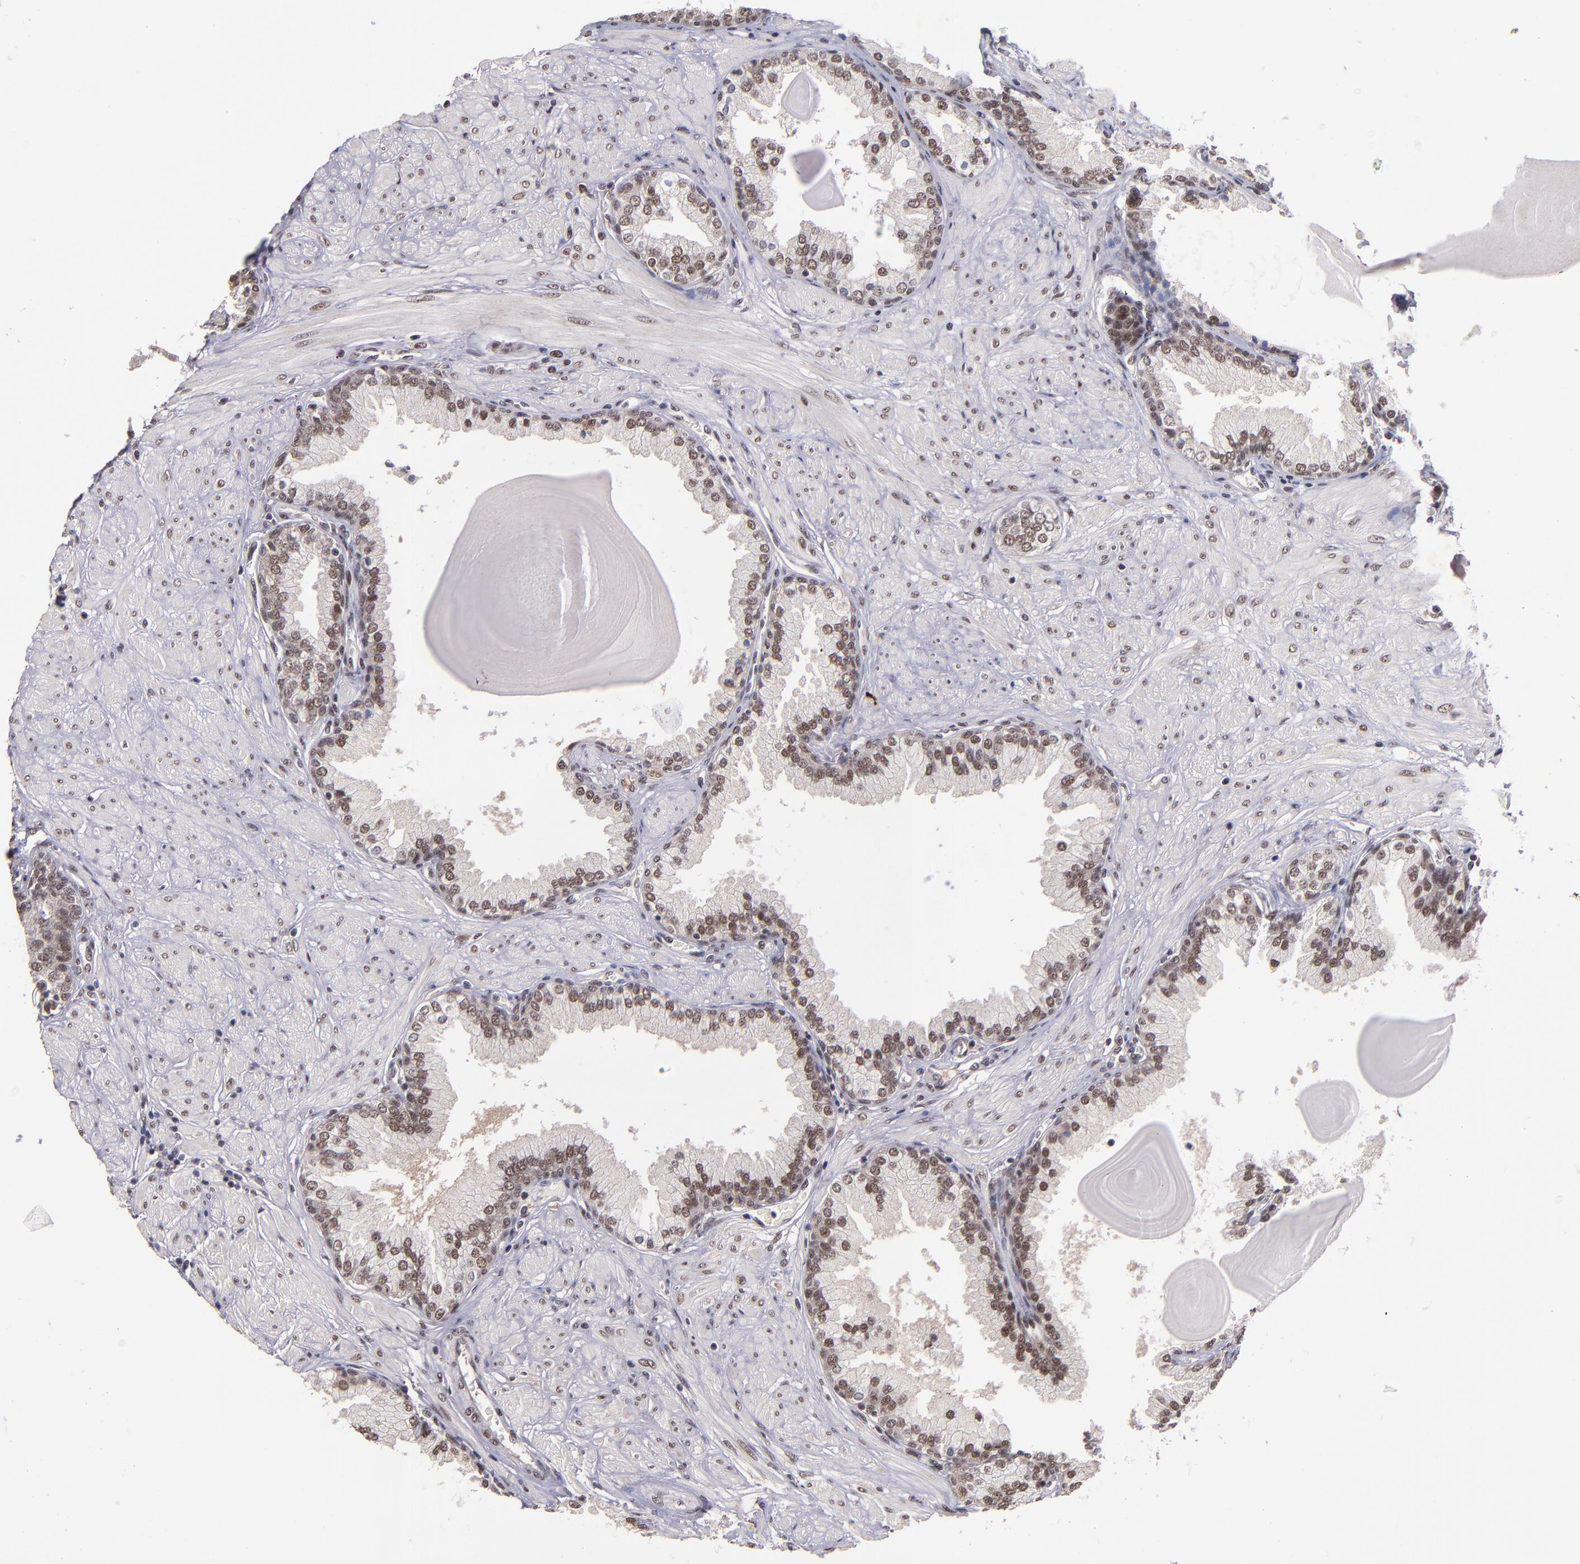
{"staining": {"intensity": "moderate", "quantity": ">75%", "location": "cytoplasmic/membranous,nuclear"}, "tissue": "prostate", "cell_type": "Glandular cells", "image_type": "normal", "snomed": [{"axis": "morphology", "description": "Normal tissue, NOS"}, {"axis": "topography", "description": "Prostate"}], "caption": "Prostate stained with immunohistochemistry (IHC) reveals moderate cytoplasmic/membranous,nuclear expression in about >75% of glandular cells.", "gene": "EP300", "patient": {"sex": "male", "age": 51}}